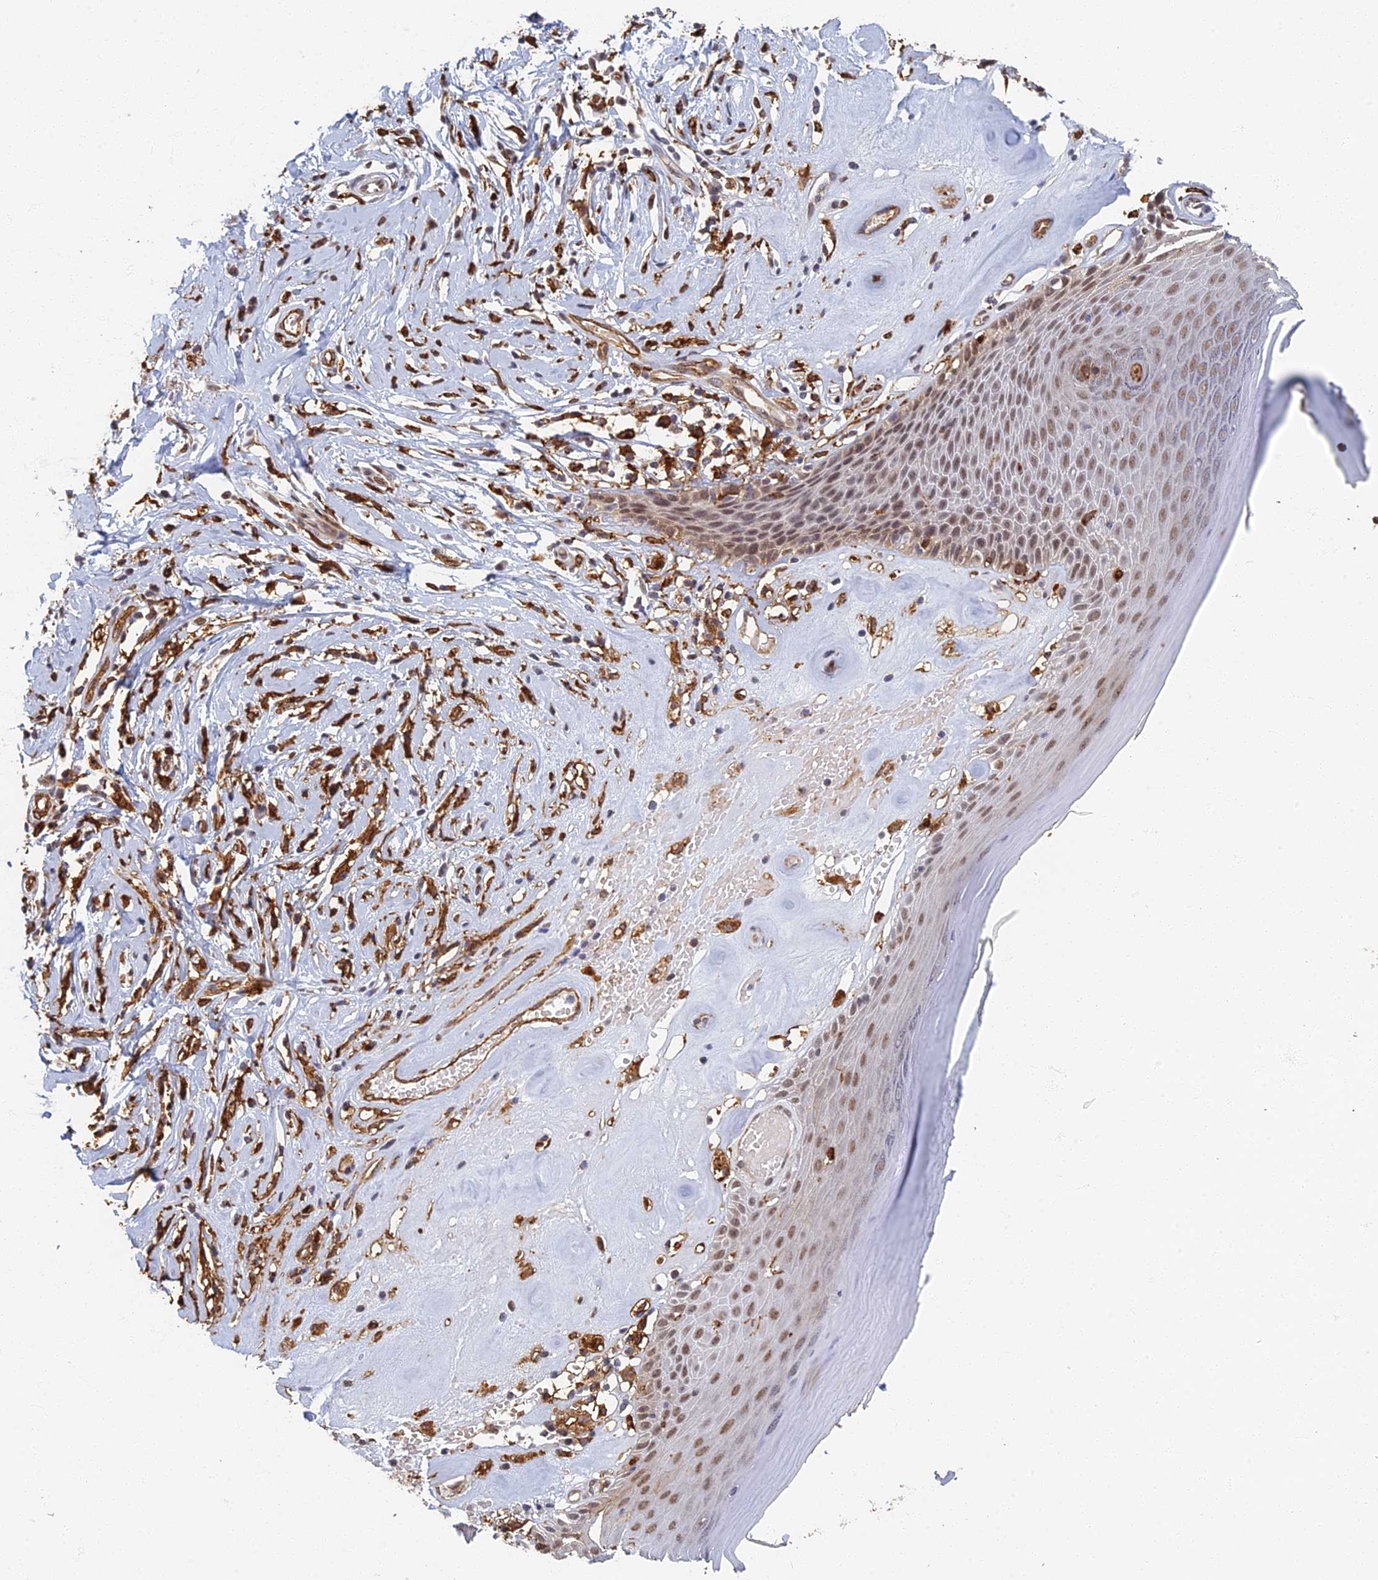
{"staining": {"intensity": "moderate", "quantity": ">75%", "location": "nuclear"}, "tissue": "skin", "cell_type": "Epidermal cells", "image_type": "normal", "snomed": [{"axis": "morphology", "description": "Normal tissue, NOS"}, {"axis": "morphology", "description": "Inflammation, NOS"}, {"axis": "topography", "description": "Vulva"}], "caption": "The immunohistochemical stain labels moderate nuclear staining in epidermal cells of unremarkable skin. The staining was performed using DAB (3,3'-diaminobenzidine), with brown indicating positive protein expression. Nuclei are stained blue with hematoxylin.", "gene": "GPATCH1", "patient": {"sex": "female", "age": 84}}